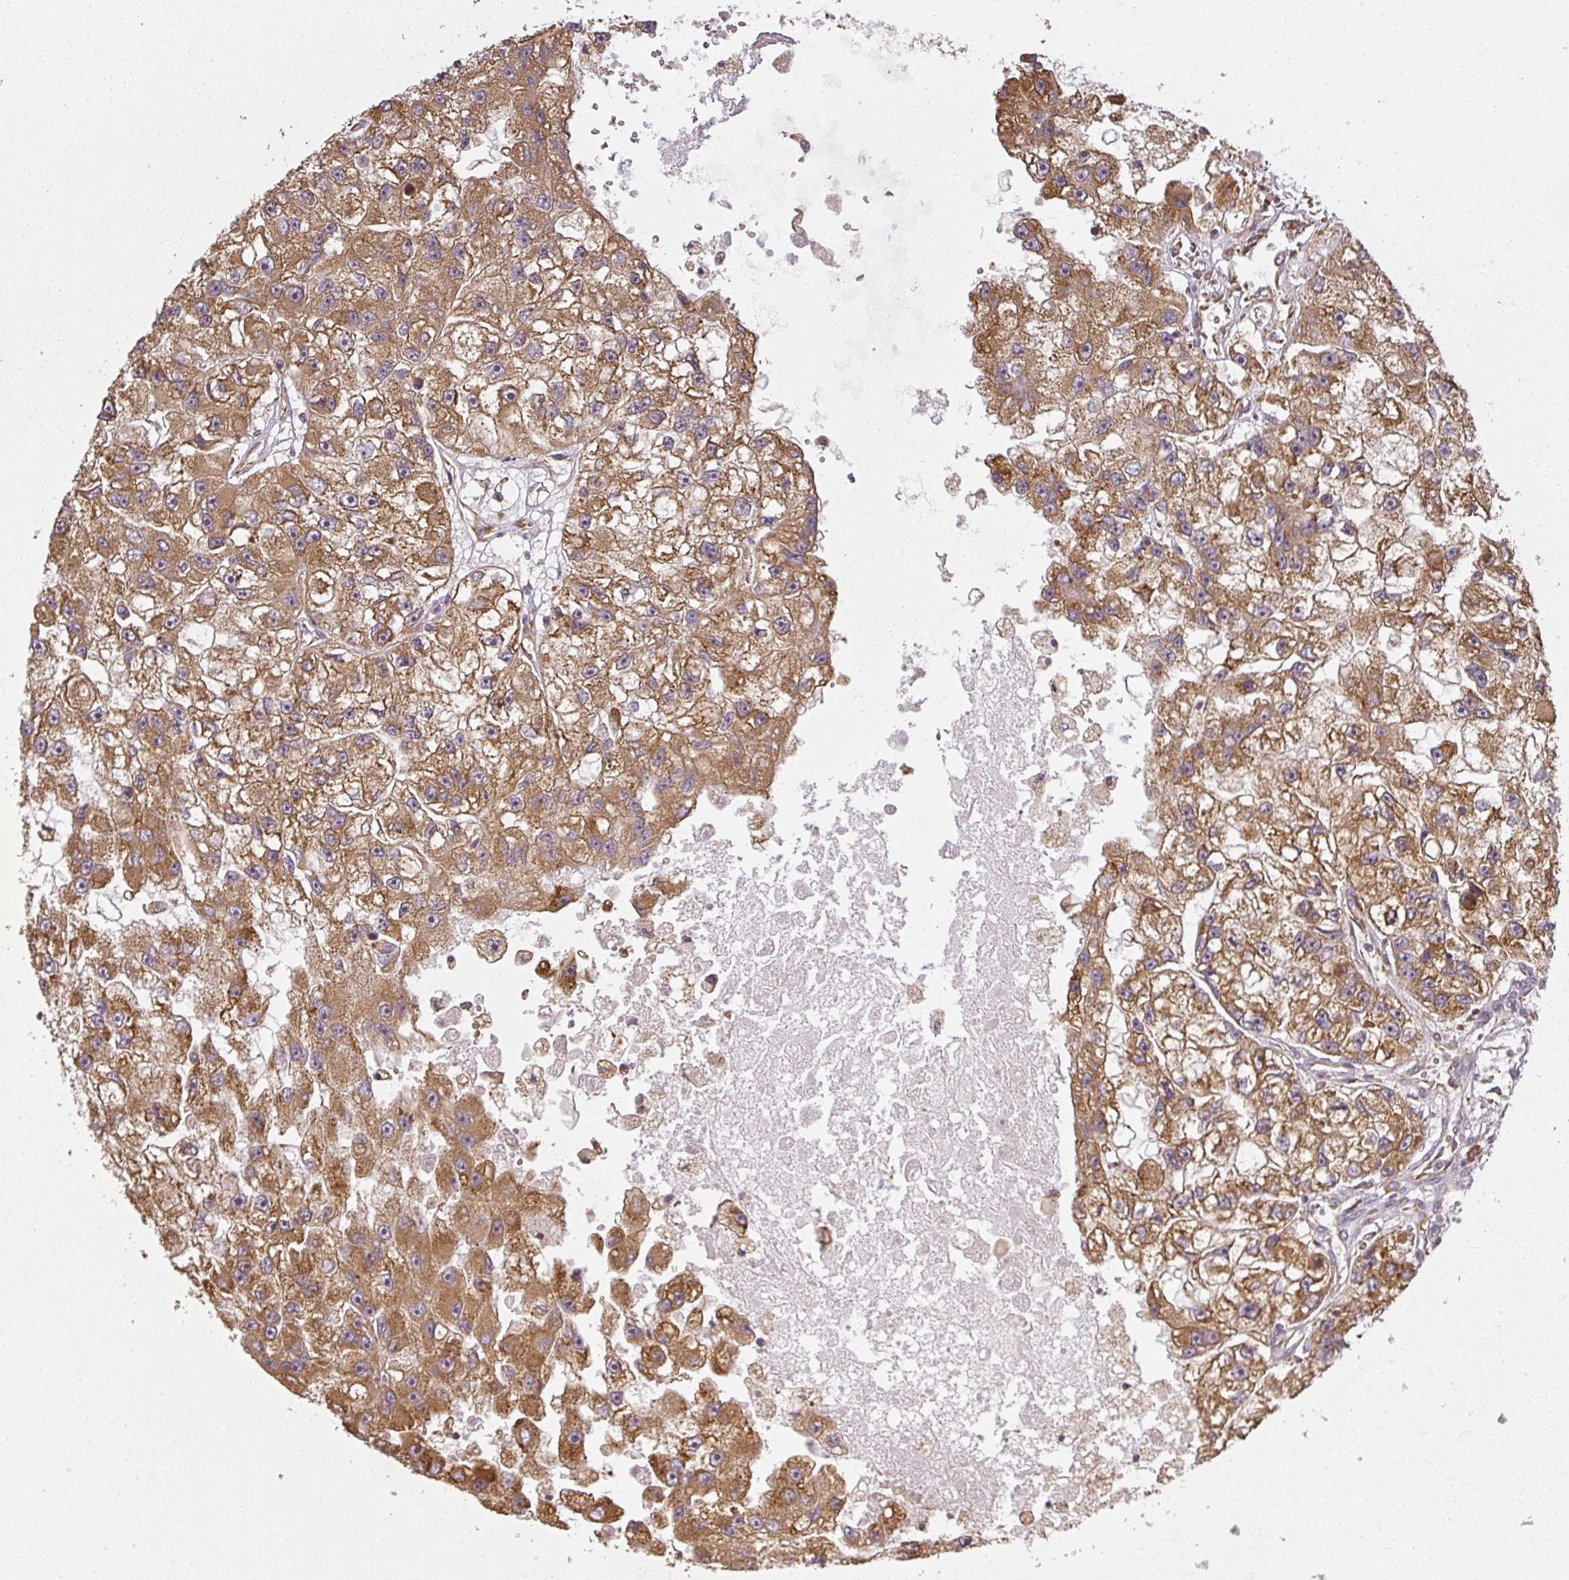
{"staining": {"intensity": "strong", "quantity": ">75%", "location": "cytoplasmic/membranous"}, "tissue": "renal cancer", "cell_type": "Tumor cells", "image_type": "cancer", "snomed": [{"axis": "morphology", "description": "Adenocarcinoma, NOS"}, {"axis": "topography", "description": "Kidney"}], "caption": "This is an image of immunohistochemistry staining of renal cancer (adenocarcinoma), which shows strong staining in the cytoplasmic/membranous of tumor cells.", "gene": "RPL24", "patient": {"sex": "male", "age": 63}}